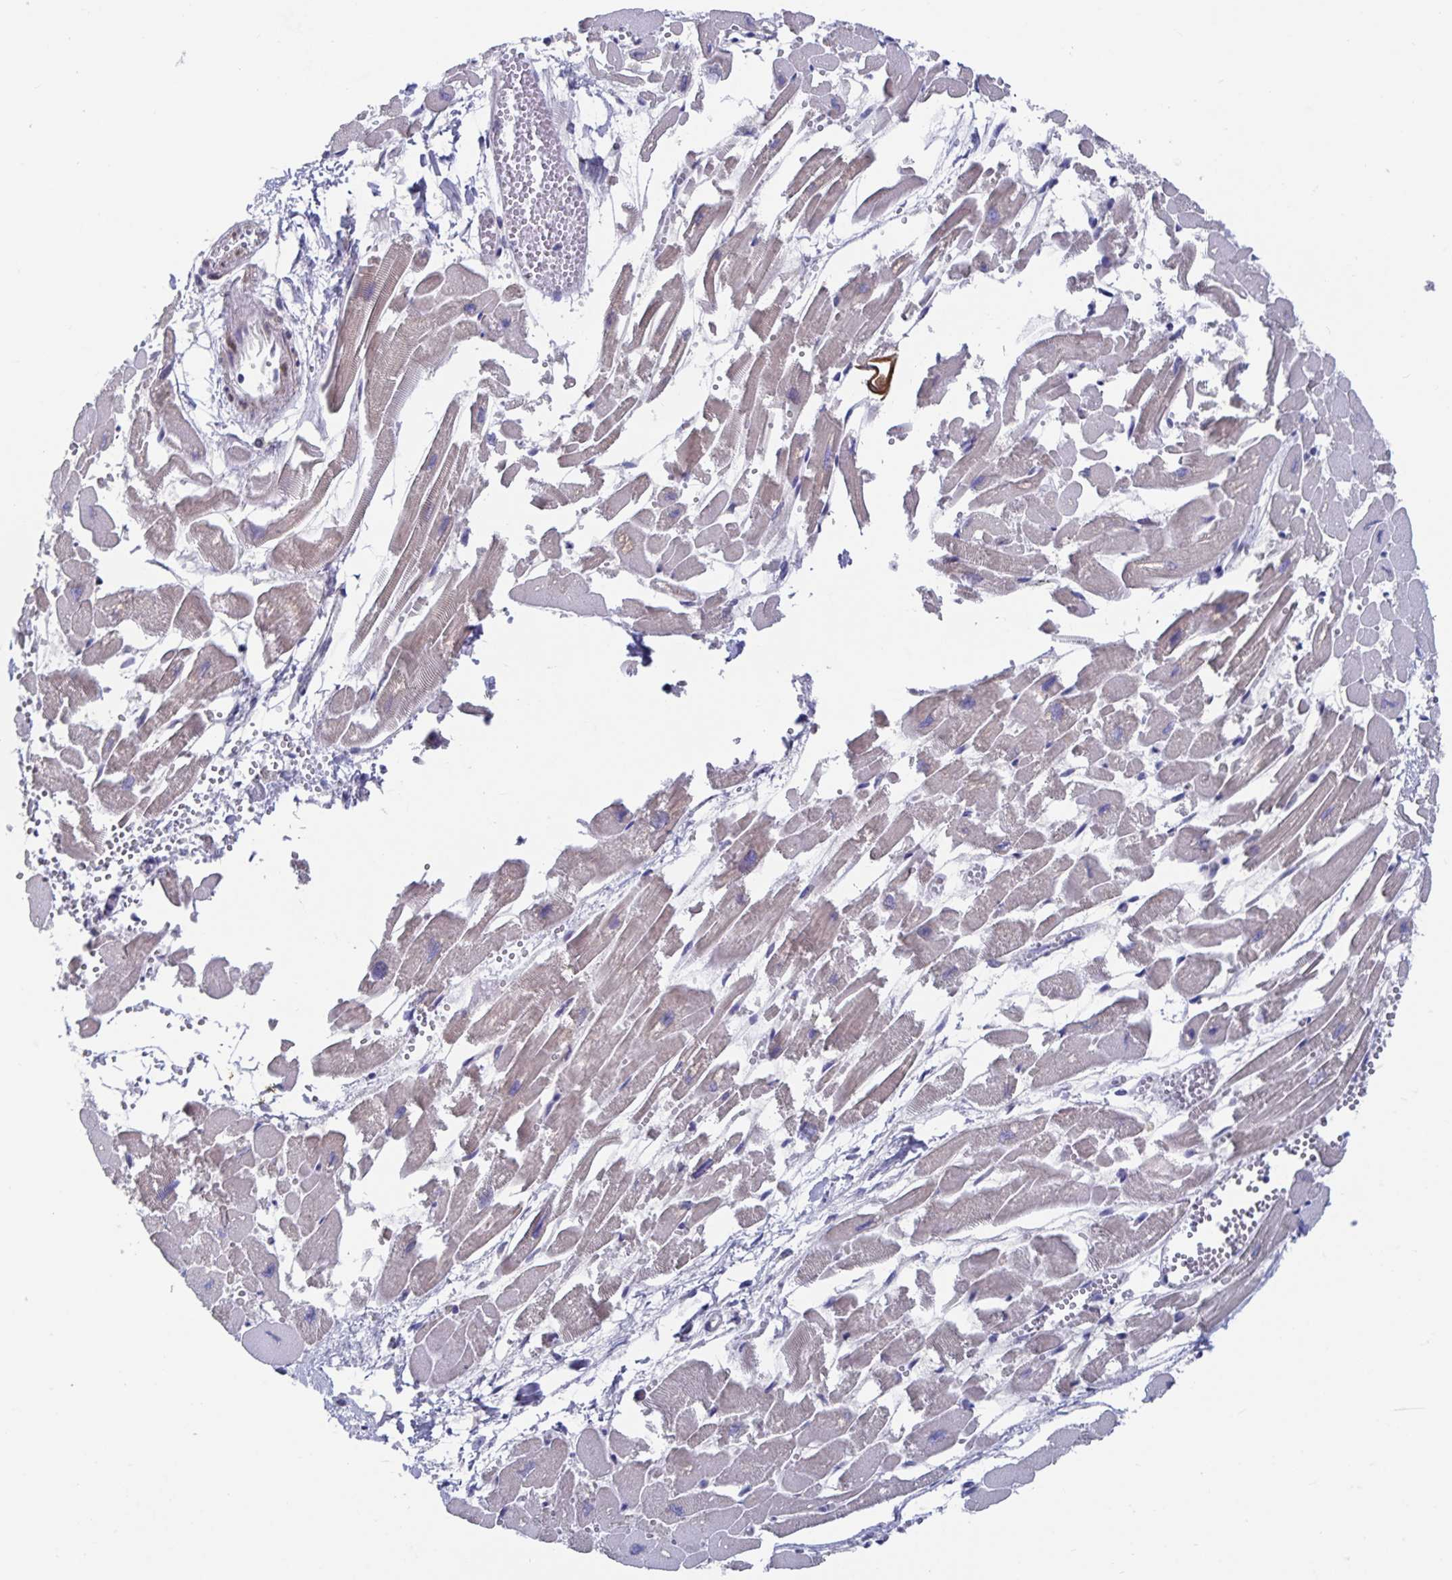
{"staining": {"intensity": "weak", "quantity": ">75%", "location": "cytoplasmic/membranous"}, "tissue": "heart muscle", "cell_type": "Cardiomyocytes", "image_type": "normal", "snomed": [{"axis": "morphology", "description": "Normal tissue, NOS"}, {"axis": "topography", "description": "Heart"}], "caption": "Immunohistochemical staining of unremarkable human heart muscle displays weak cytoplasmic/membranous protein staining in approximately >75% of cardiomyocytes. The protein is stained brown, and the nuclei are stained in blue (DAB (3,3'-diaminobenzidine) IHC with brightfield microscopy, high magnification).", "gene": "ZIK1", "patient": {"sex": "female", "age": 52}}